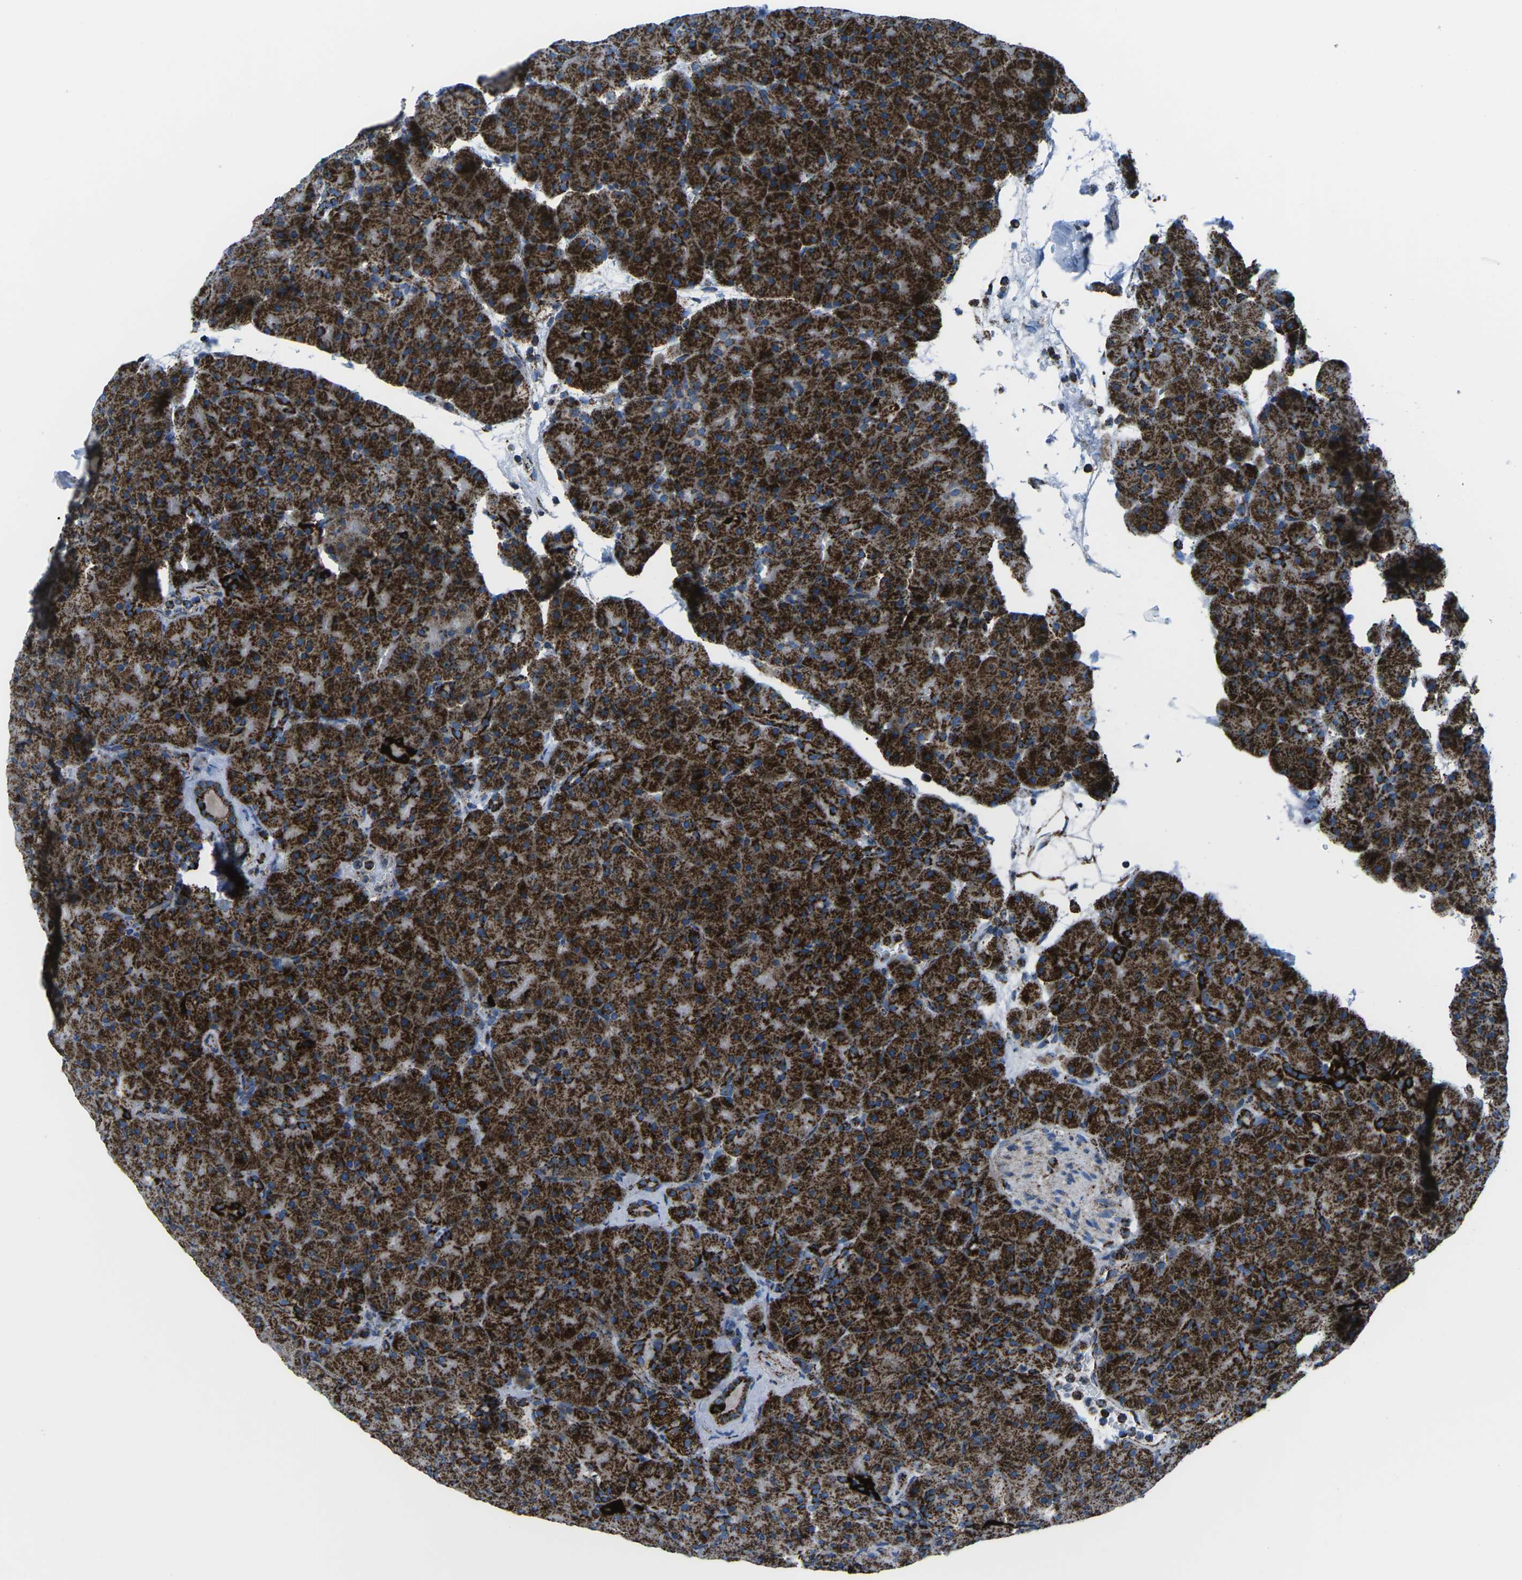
{"staining": {"intensity": "strong", "quantity": ">75%", "location": "cytoplasmic/membranous"}, "tissue": "pancreas", "cell_type": "Exocrine glandular cells", "image_type": "normal", "snomed": [{"axis": "morphology", "description": "Normal tissue, NOS"}, {"axis": "topography", "description": "Pancreas"}], "caption": "High-power microscopy captured an immunohistochemistry micrograph of normal pancreas, revealing strong cytoplasmic/membranous positivity in approximately >75% of exocrine glandular cells.", "gene": "MT", "patient": {"sex": "male", "age": 66}}